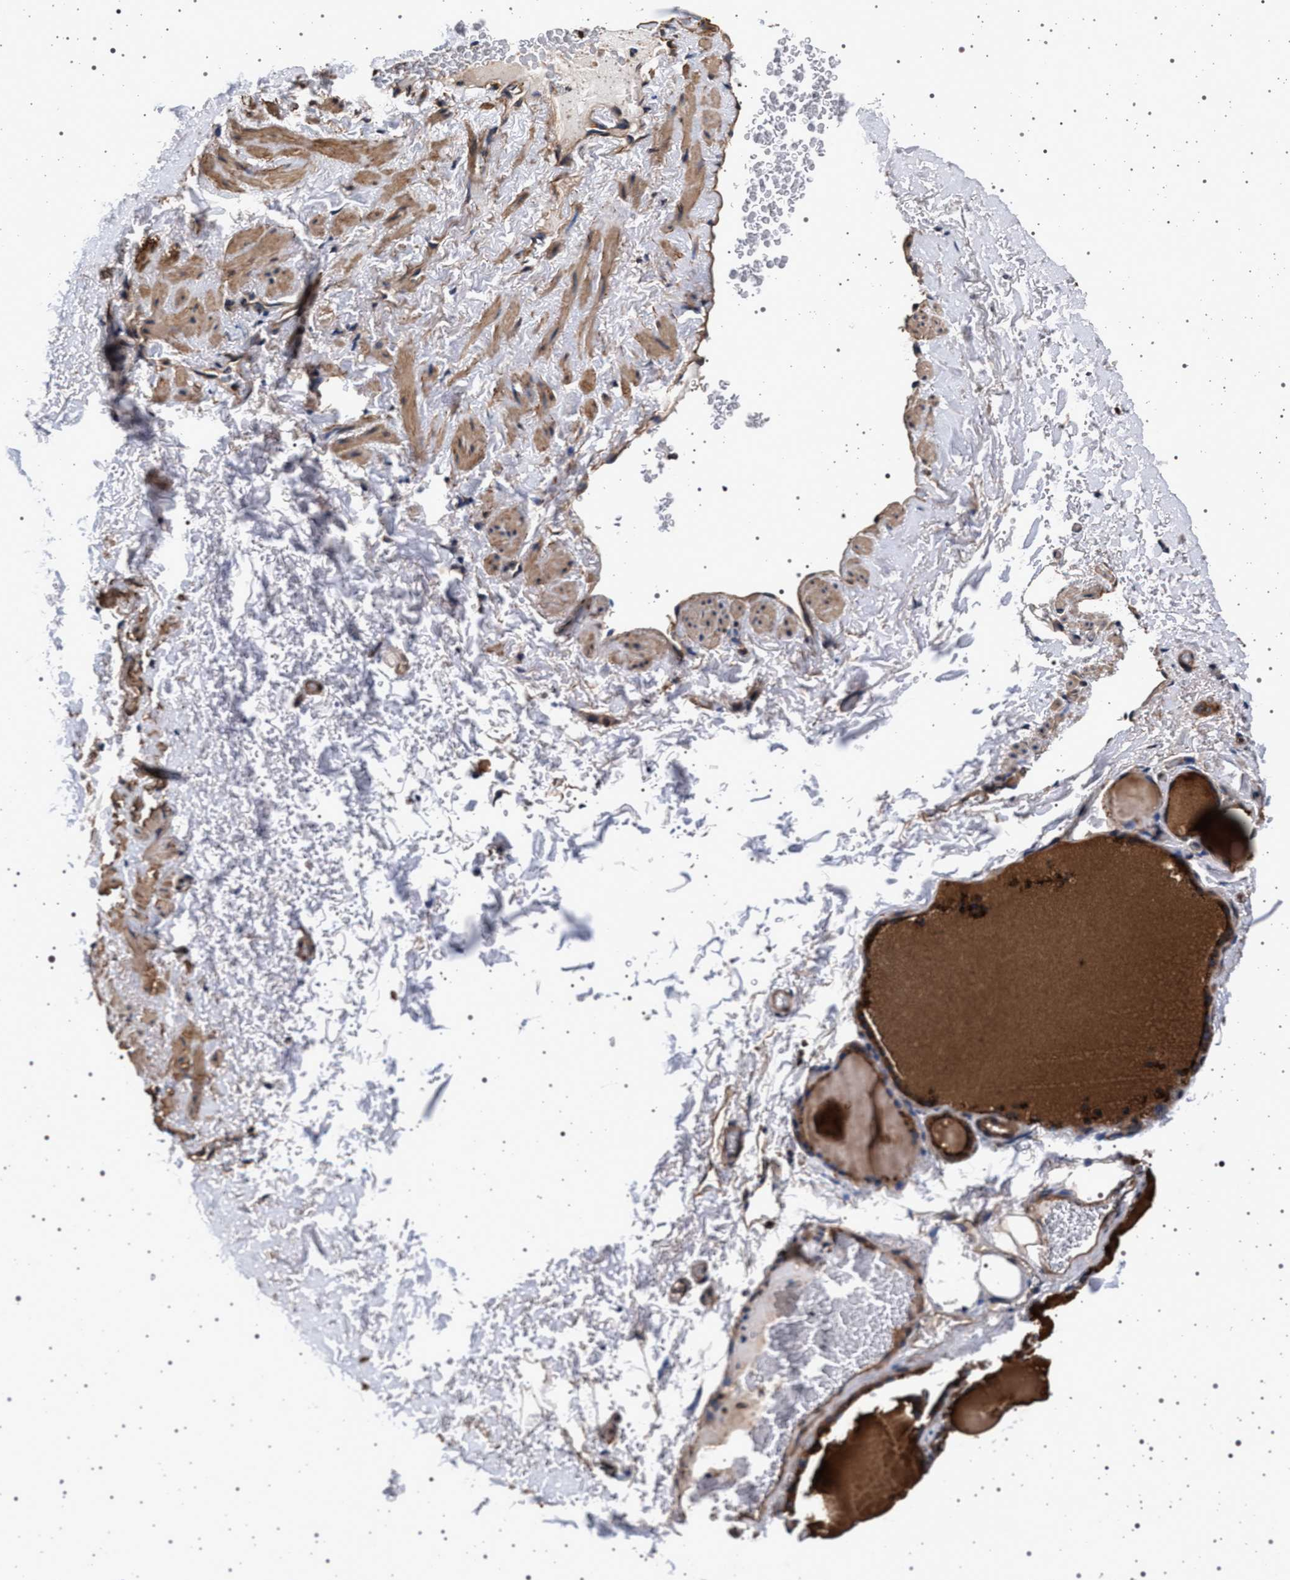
{"staining": {"intensity": "strong", "quantity": ">75%", "location": "cytoplasmic/membranous"}, "tissue": "thyroid gland", "cell_type": "Glandular cells", "image_type": "normal", "snomed": [{"axis": "morphology", "description": "Normal tissue, NOS"}, {"axis": "topography", "description": "Thyroid gland"}], "caption": "Immunohistochemical staining of normal human thyroid gland demonstrates high levels of strong cytoplasmic/membranous staining in approximately >75% of glandular cells. The staining is performed using DAB brown chromogen to label protein expression. The nuclei are counter-stained blue using hematoxylin.", "gene": "KCNK6", "patient": {"sex": "male", "age": 61}}